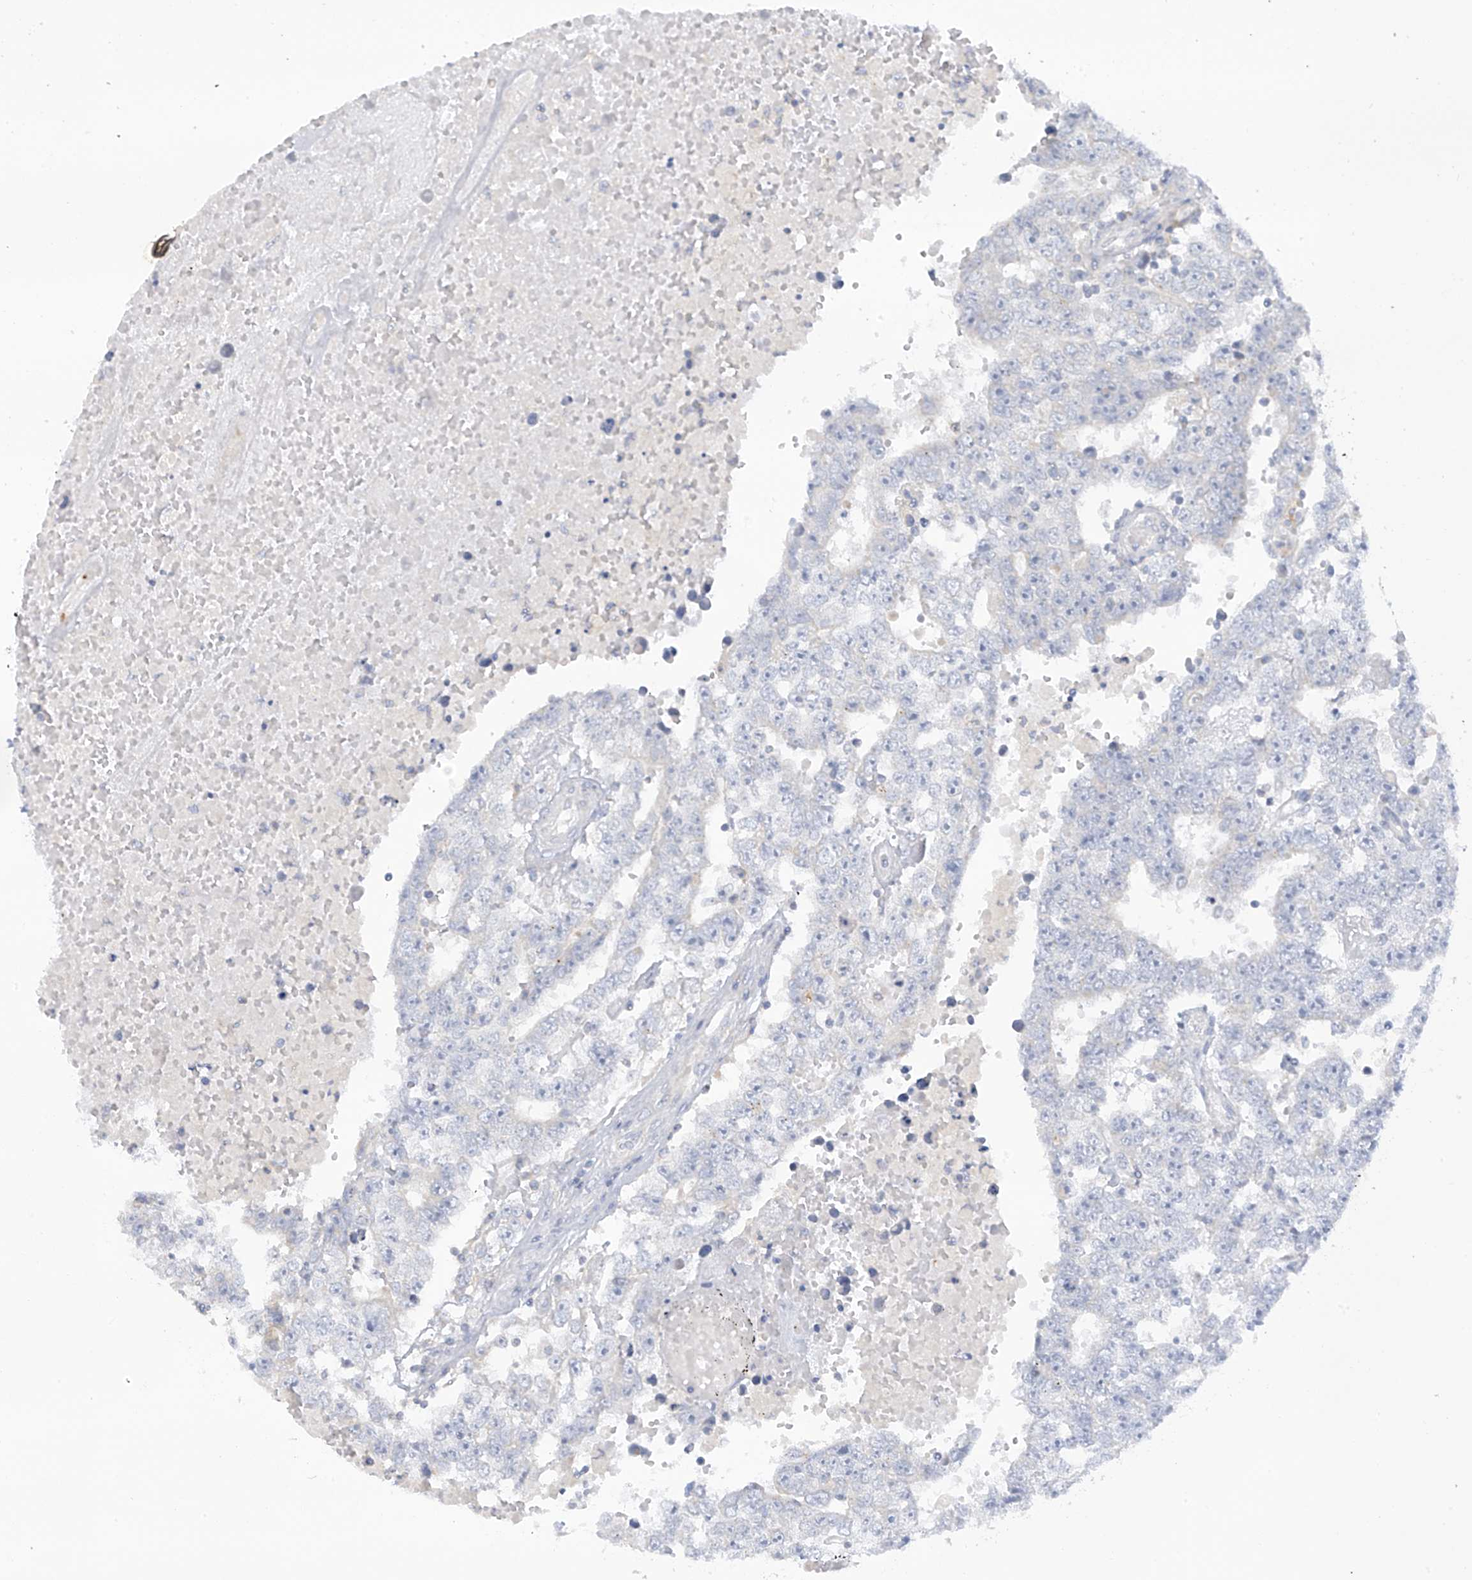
{"staining": {"intensity": "negative", "quantity": "none", "location": "none"}, "tissue": "testis cancer", "cell_type": "Tumor cells", "image_type": "cancer", "snomed": [{"axis": "morphology", "description": "Carcinoma, Embryonal, NOS"}, {"axis": "topography", "description": "Testis"}], "caption": "High power microscopy image of an IHC photomicrograph of embryonal carcinoma (testis), revealing no significant staining in tumor cells.", "gene": "SLC6A12", "patient": {"sex": "male", "age": 25}}